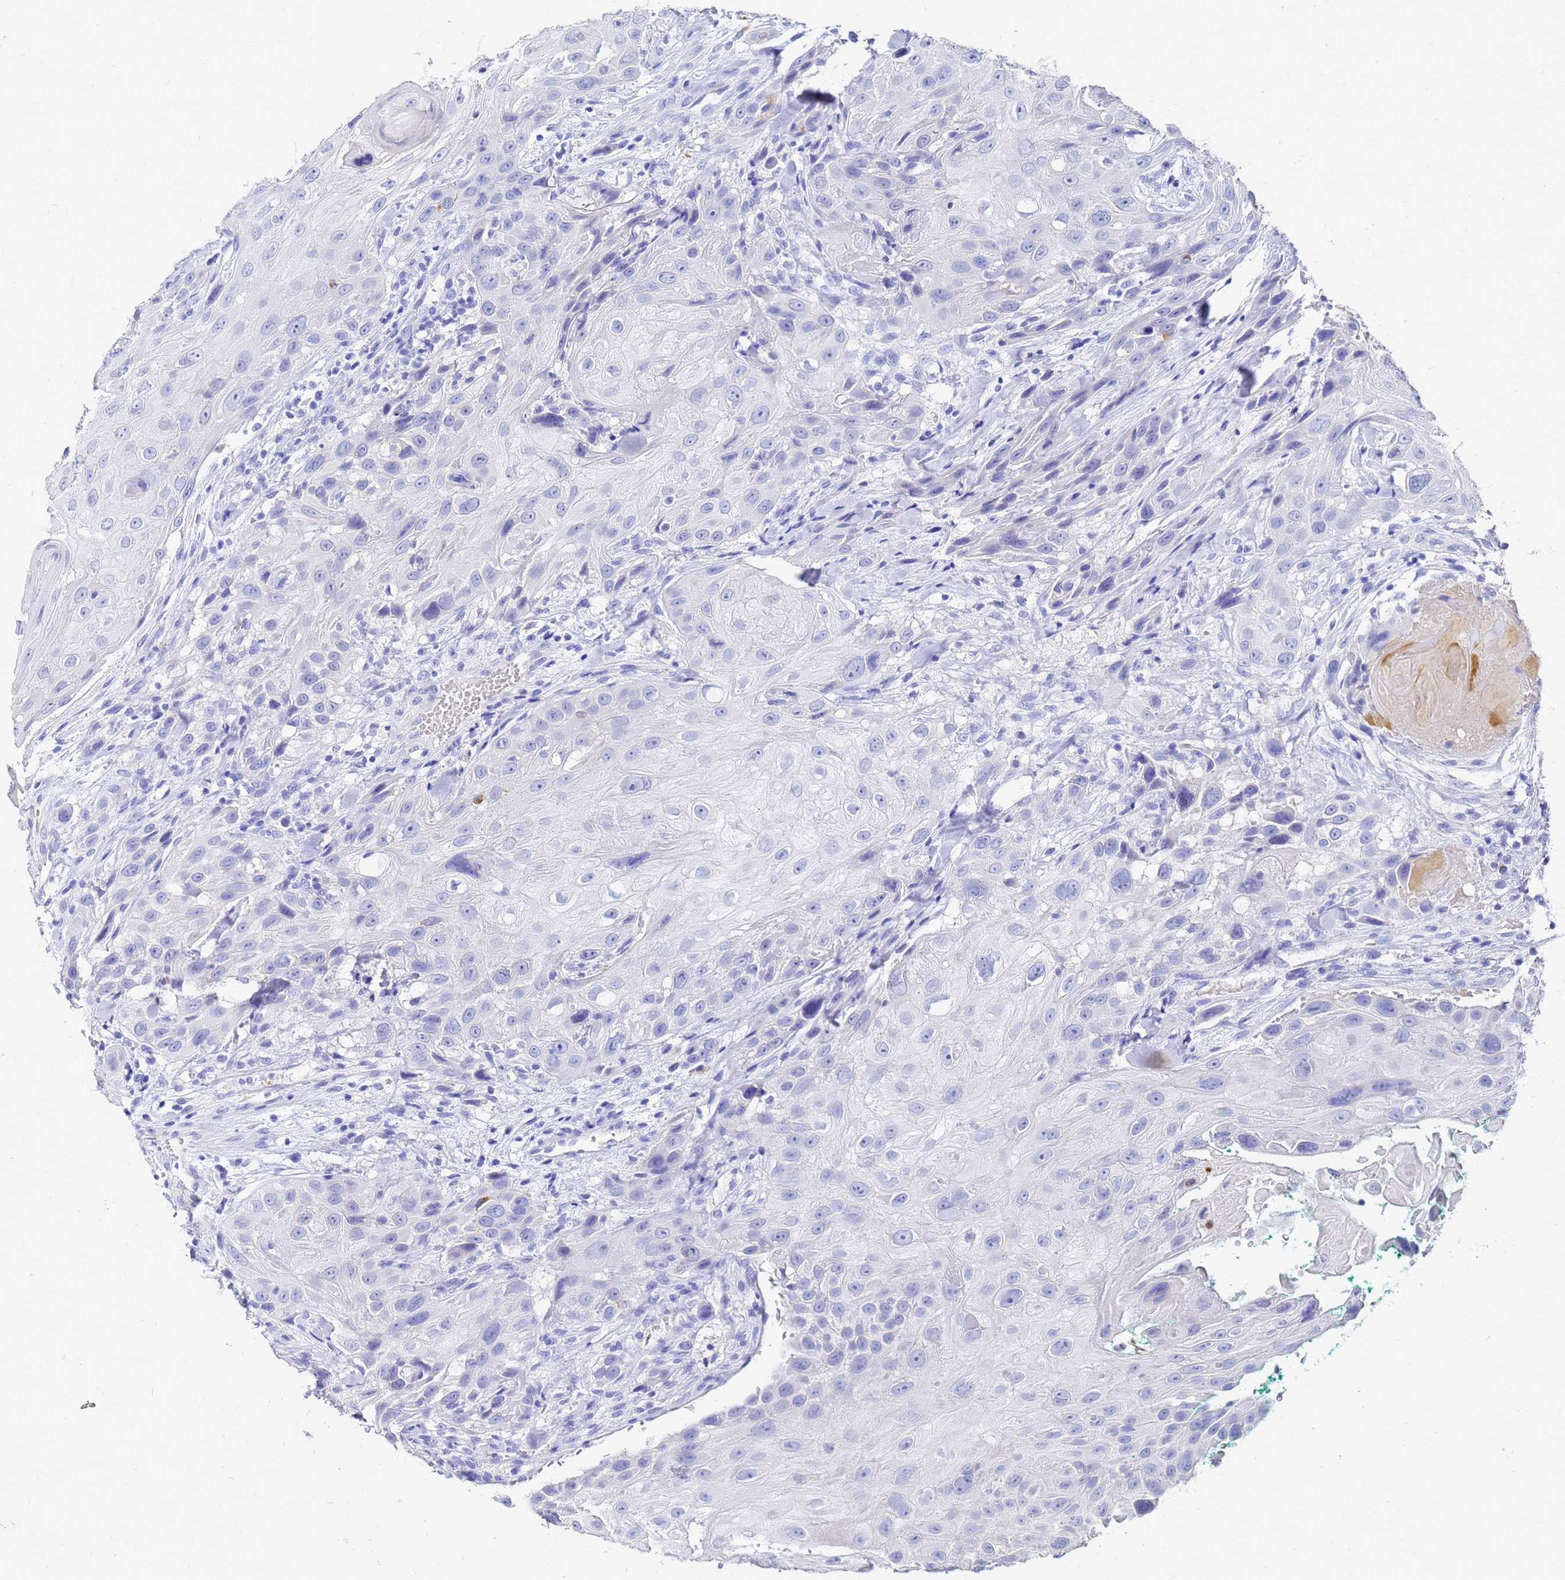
{"staining": {"intensity": "negative", "quantity": "none", "location": "none"}, "tissue": "head and neck cancer", "cell_type": "Tumor cells", "image_type": "cancer", "snomed": [{"axis": "morphology", "description": "Squamous cell carcinoma, NOS"}, {"axis": "topography", "description": "Head-Neck"}], "caption": "The immunohistochemistry (IHC) micrograph has no significant staining in tumor cells of squamous cell carcinoma (head and neck) tissue.", "gene": "C2orf72", "patient": {"sex": "male", "age": 81}}